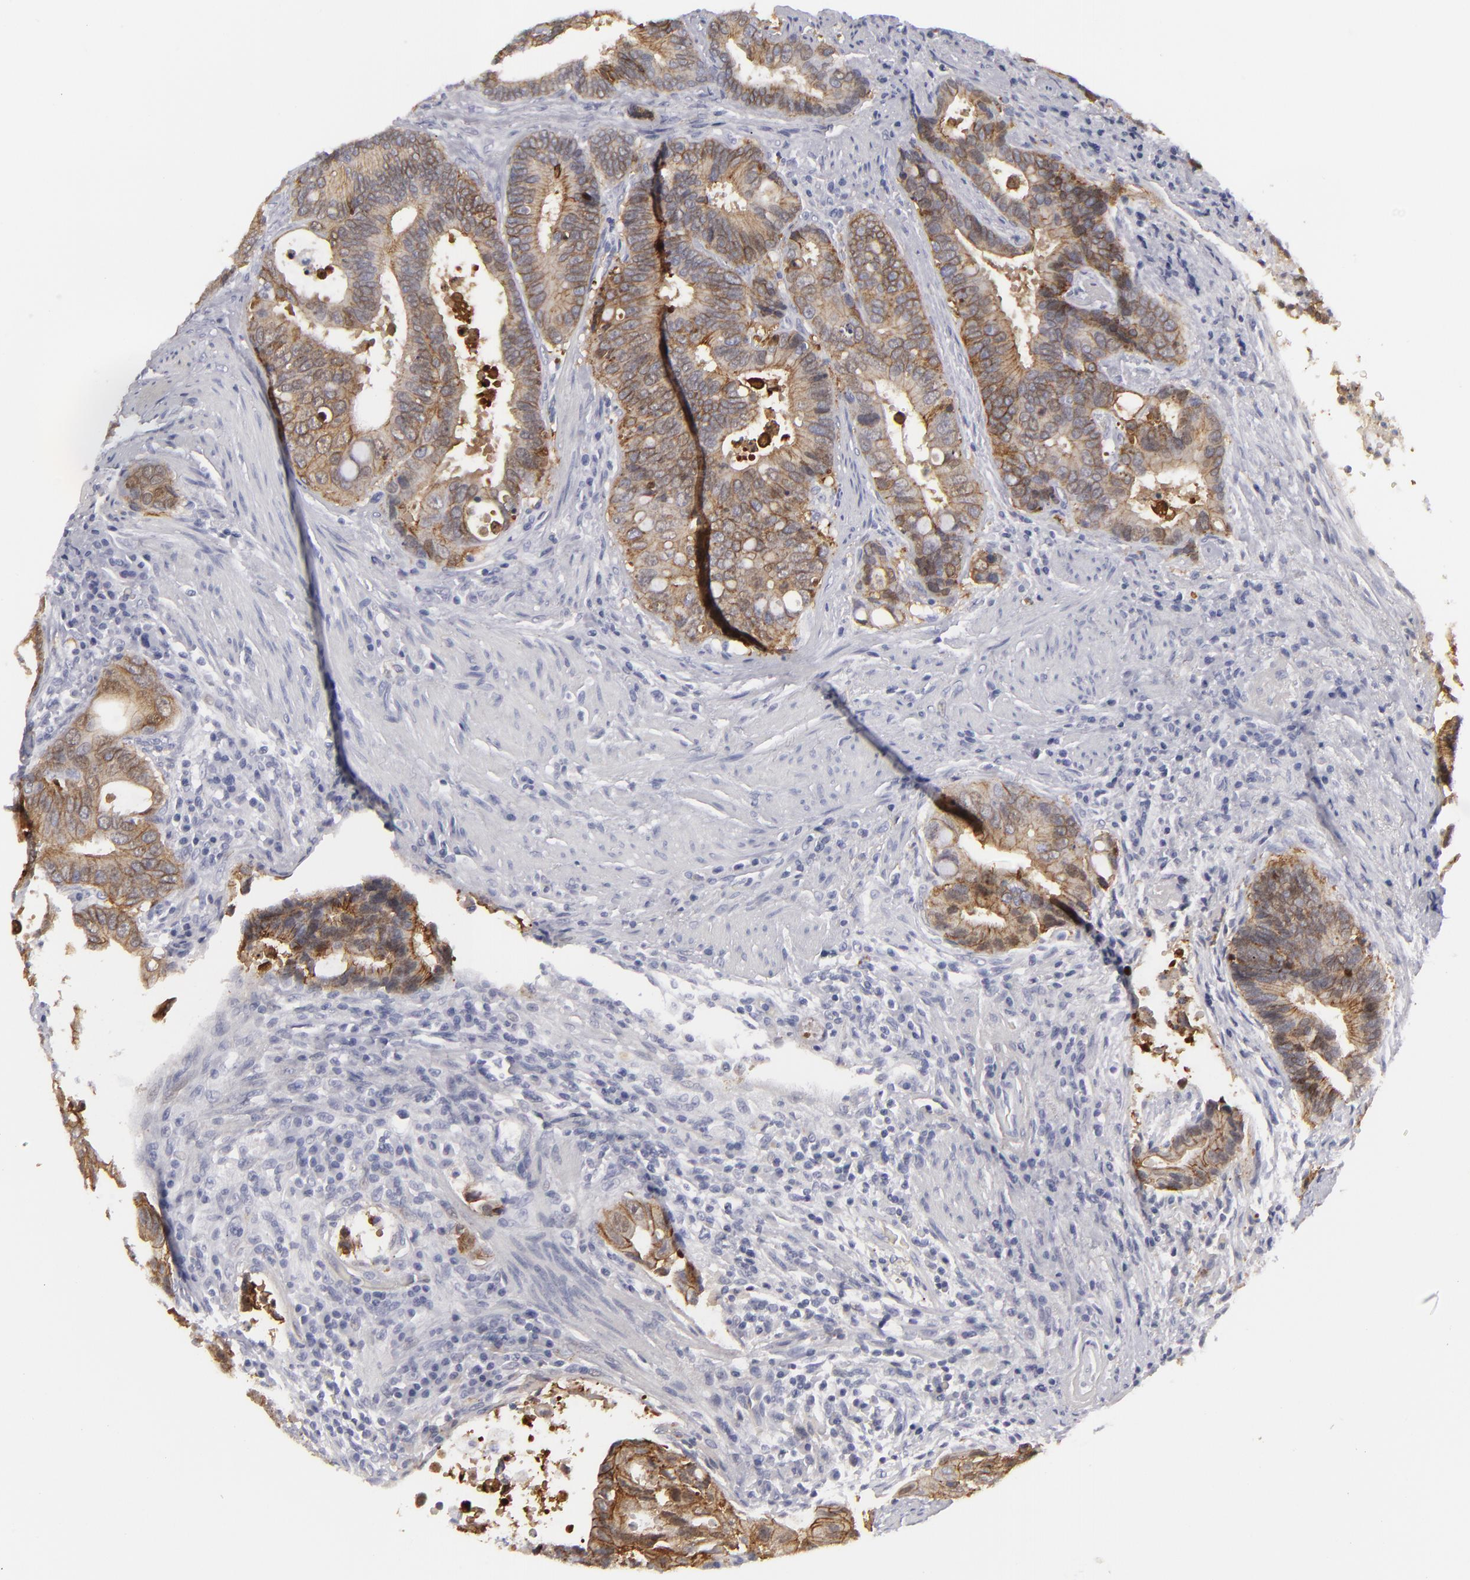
{"staining": {"intensity": "moderate", "quantity": ">75%", "location": "cytoplasmic/membranous"}, "tissue": "colorectal cancer", "cell_type": "Tumor cells", "image_type": "cancer", "snomed": [{"axis": "morphology", "description": "Adenocarcinoma, NOS"}, {"axis": "topography", "description": "Rectum"}], "caption": "Immunohistochemical staining of human colorectal cancer displays medium levels of moderate cytoplasmic/membranous positivity in approximately >75% of tumor cells.", "gene": "JUP", "patient": {"sex": "female", "age": 67}}